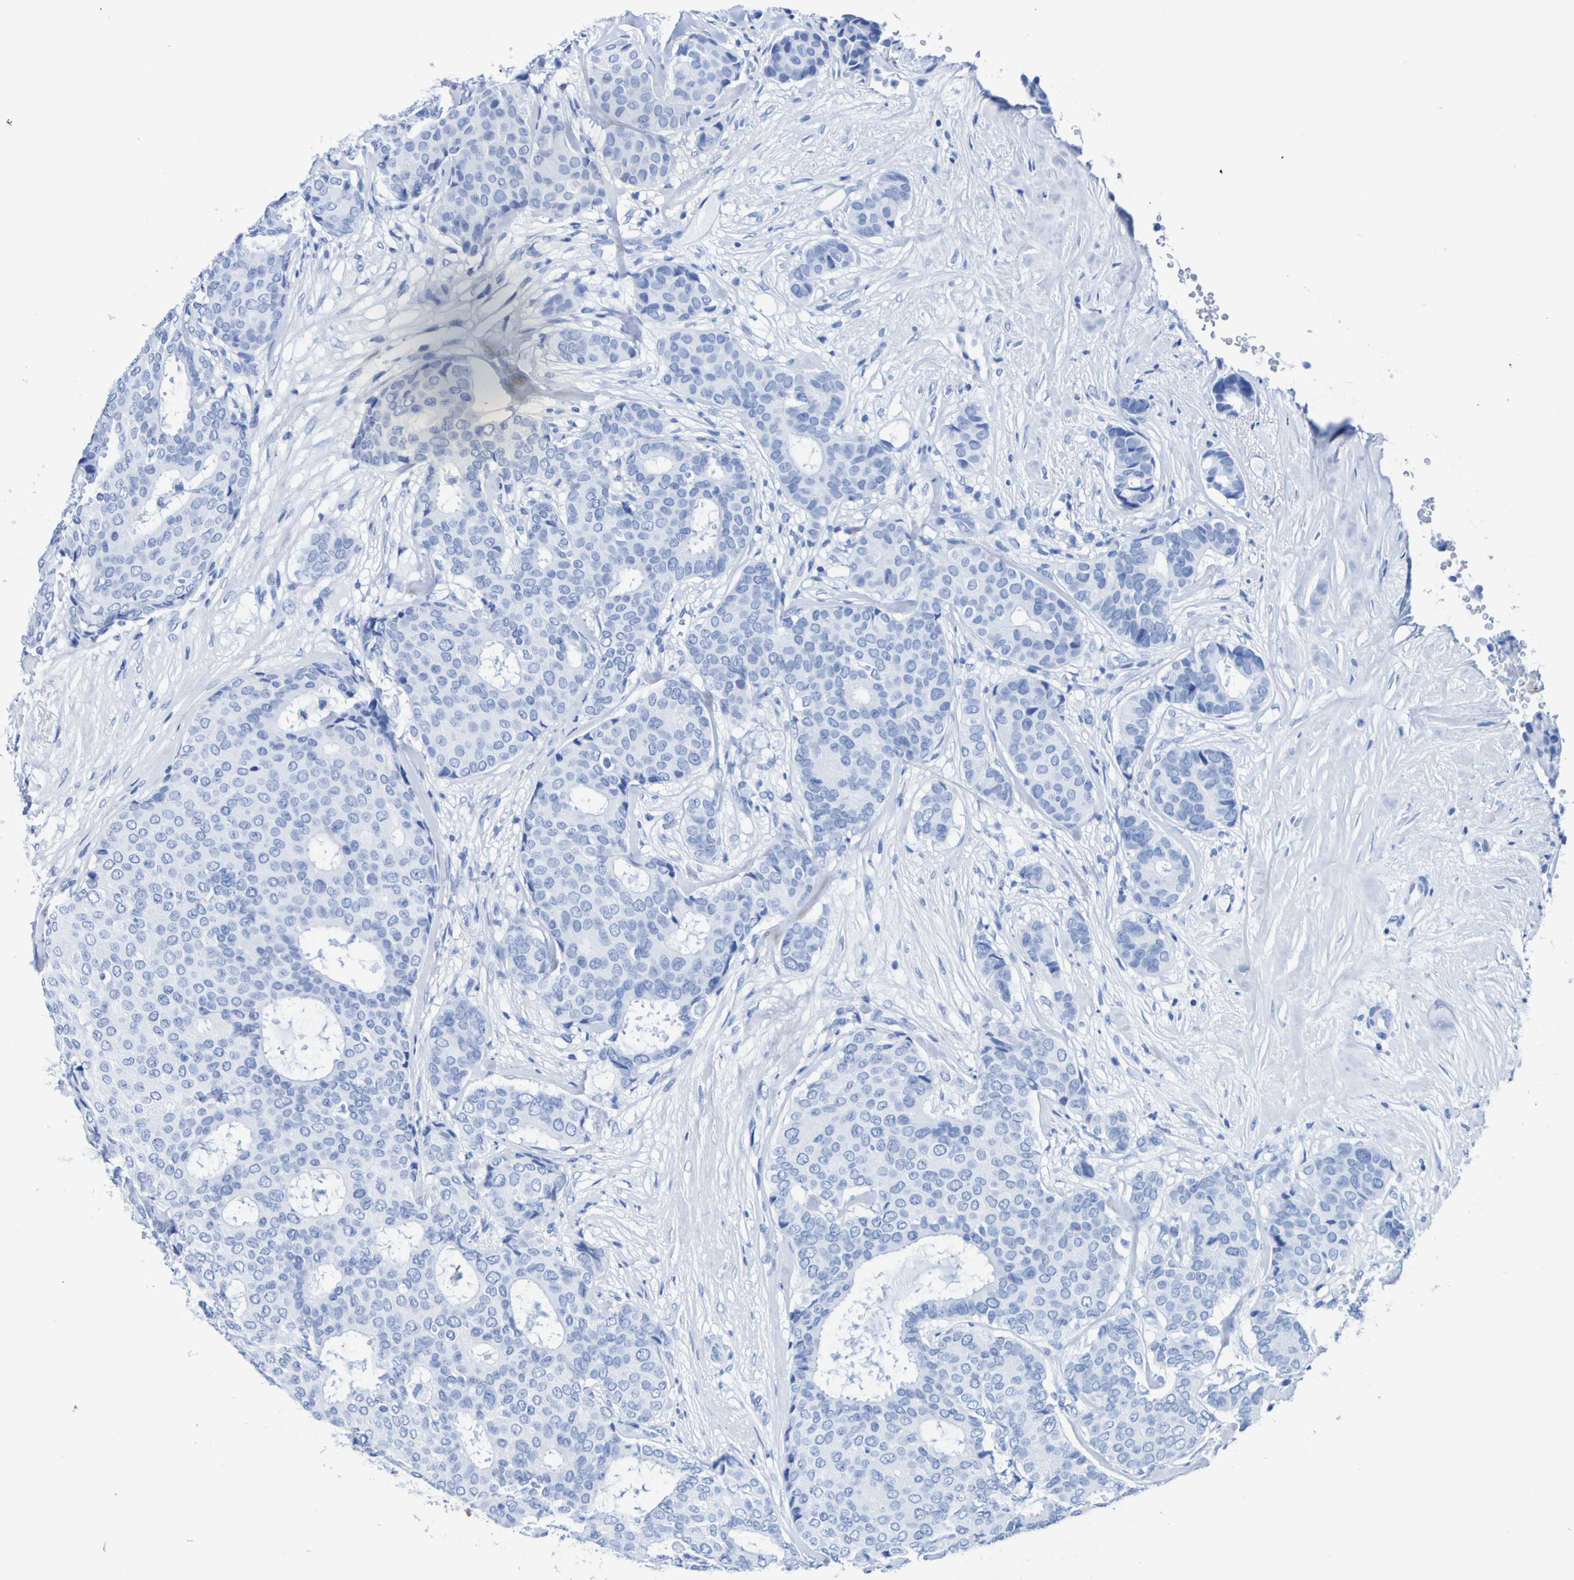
{"staining": {"intensity": "negative", "quantity": "none", "location": "none"}, "tissue": "breast cancer", "cell_type": "Tumor cells", "image_type": "cancer", "snomed": [{"axis": "morphology", "description": "Duct carcinoma"}, {"axis": "topography", "description": "Breast"}], "caption": "Immunohistochemistry (IHC) micrograph of neoplastic tissue: breast invasive ductal carcinoma stained with DAB (3,3'-diaminobenzidine) shows no significant protein expression in tumor cells.", "gene": "DPEP1", "patient": {"sex": "female", "age": 75}}